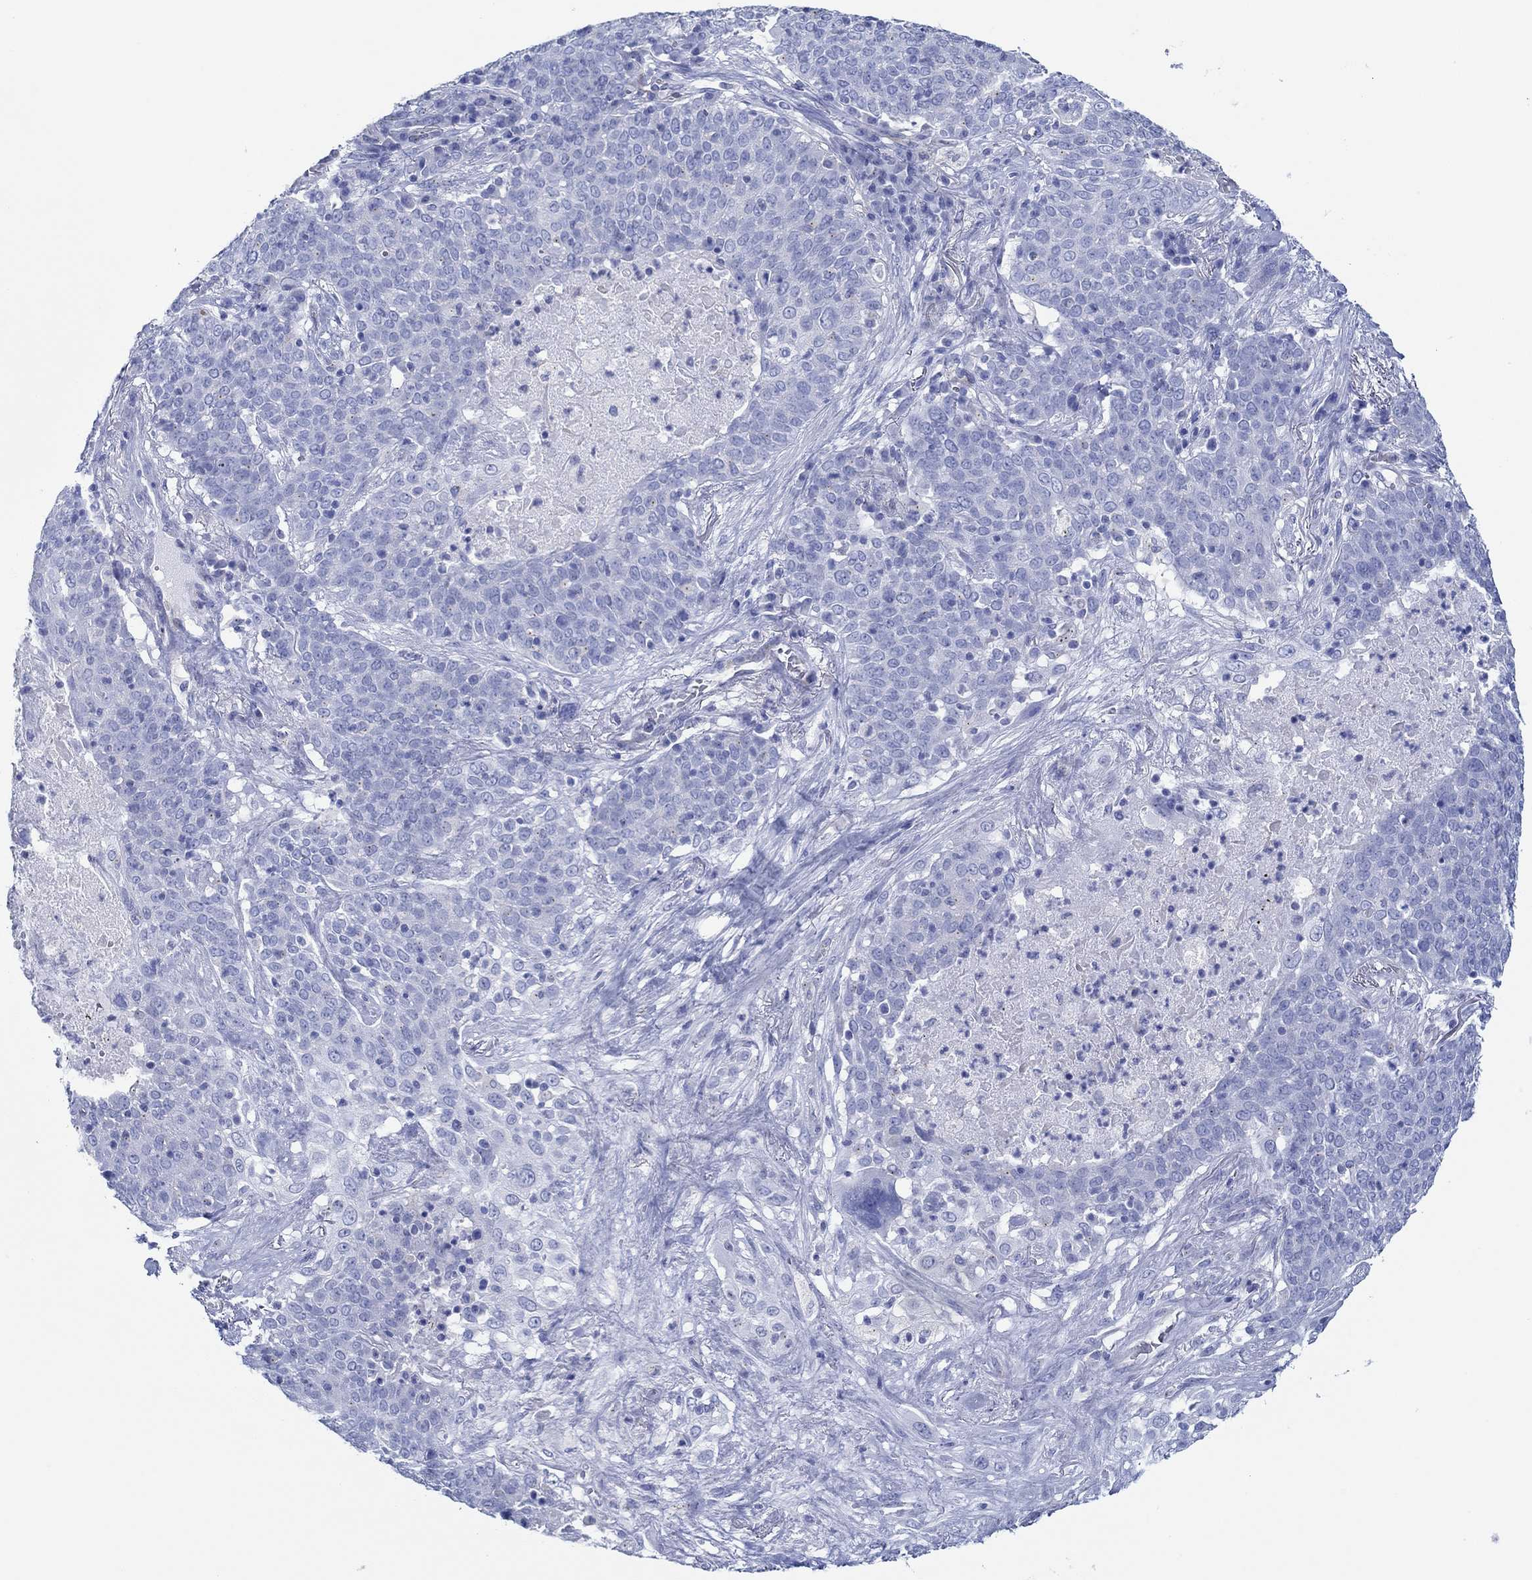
{"staining": {"intensity": "negative", "quantity": "none", "location": "none"}, "tissue": "lung cancer", "cell_type": "Tumor cells", "image_type": "cancer", "snomed": [{"axis": "morphology", "description": "Squamous cell carcinoma, NOS"}, {"axis": "topography", "description": "Lung"}], "caption": "Tumor cells show no significant protein positivity in lung squamous cell carcinoma. (Brightfield microscopy of DAB IHC at high magnification).", "gene": "IGFBP6", "patient": {"sex": "male", "age": 82}}